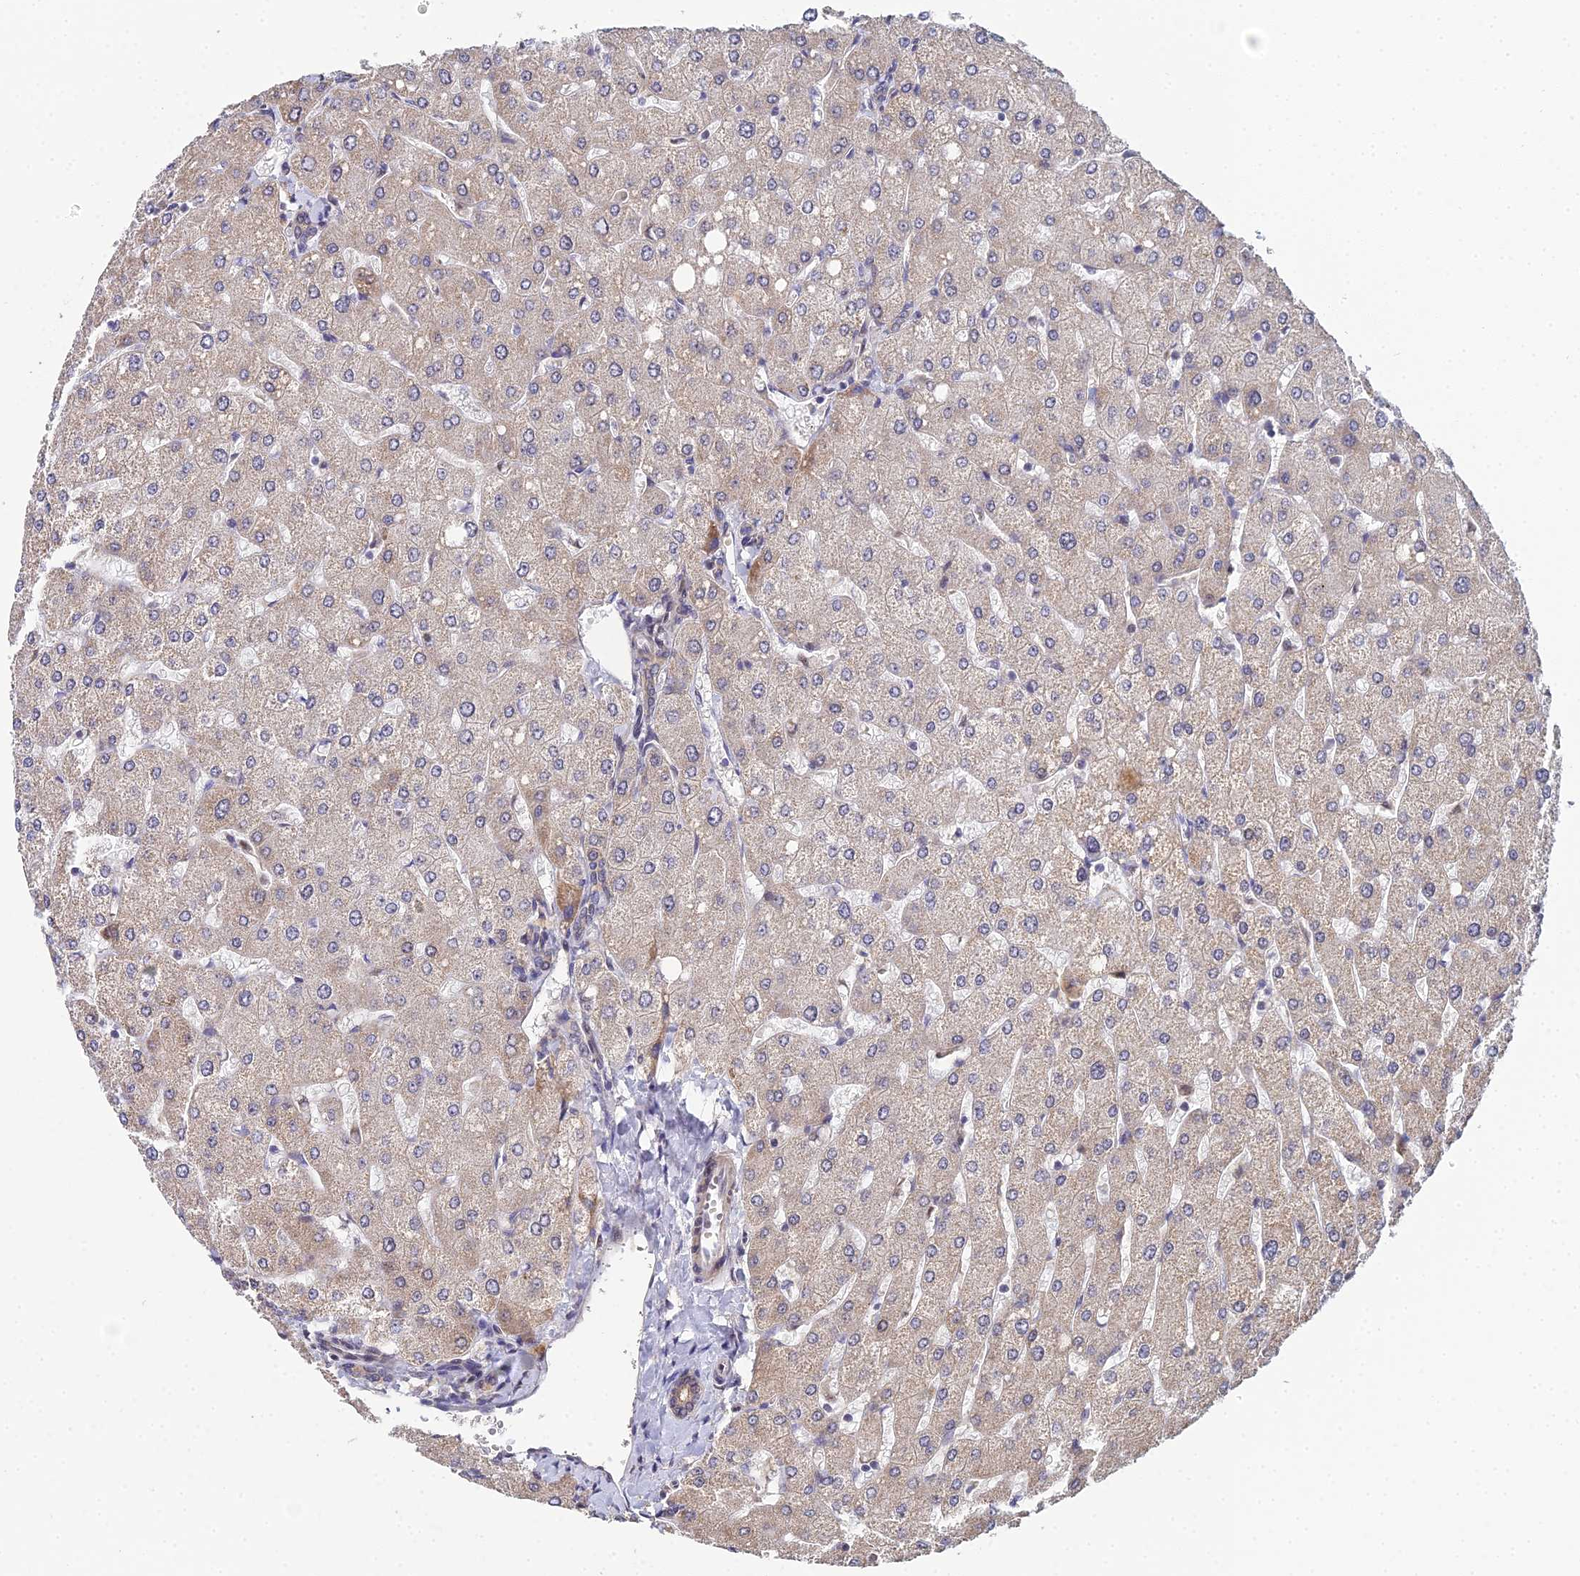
{"staining": {"intensity": "weak", "quantity": ">75%", "location": "cytoplasmic/membranous"}, "tissue": "liver", "cell_type": "Cholangiocytes", "image_type": "normal", "snomed": [{"axis": "morphology", "description": "Normal tissue, NOS"}, {"axis": "topography", "description": "Liver"}], "caption": "Immunohistochemical staining of benign liver exhibits weak cytoplasmic/membranous protein positivity in approximately >75% of cholangiocytes. Nuclei are stained in blue.", "gene": "BIVM", "patient": {"sex": "male", "age": 55}}